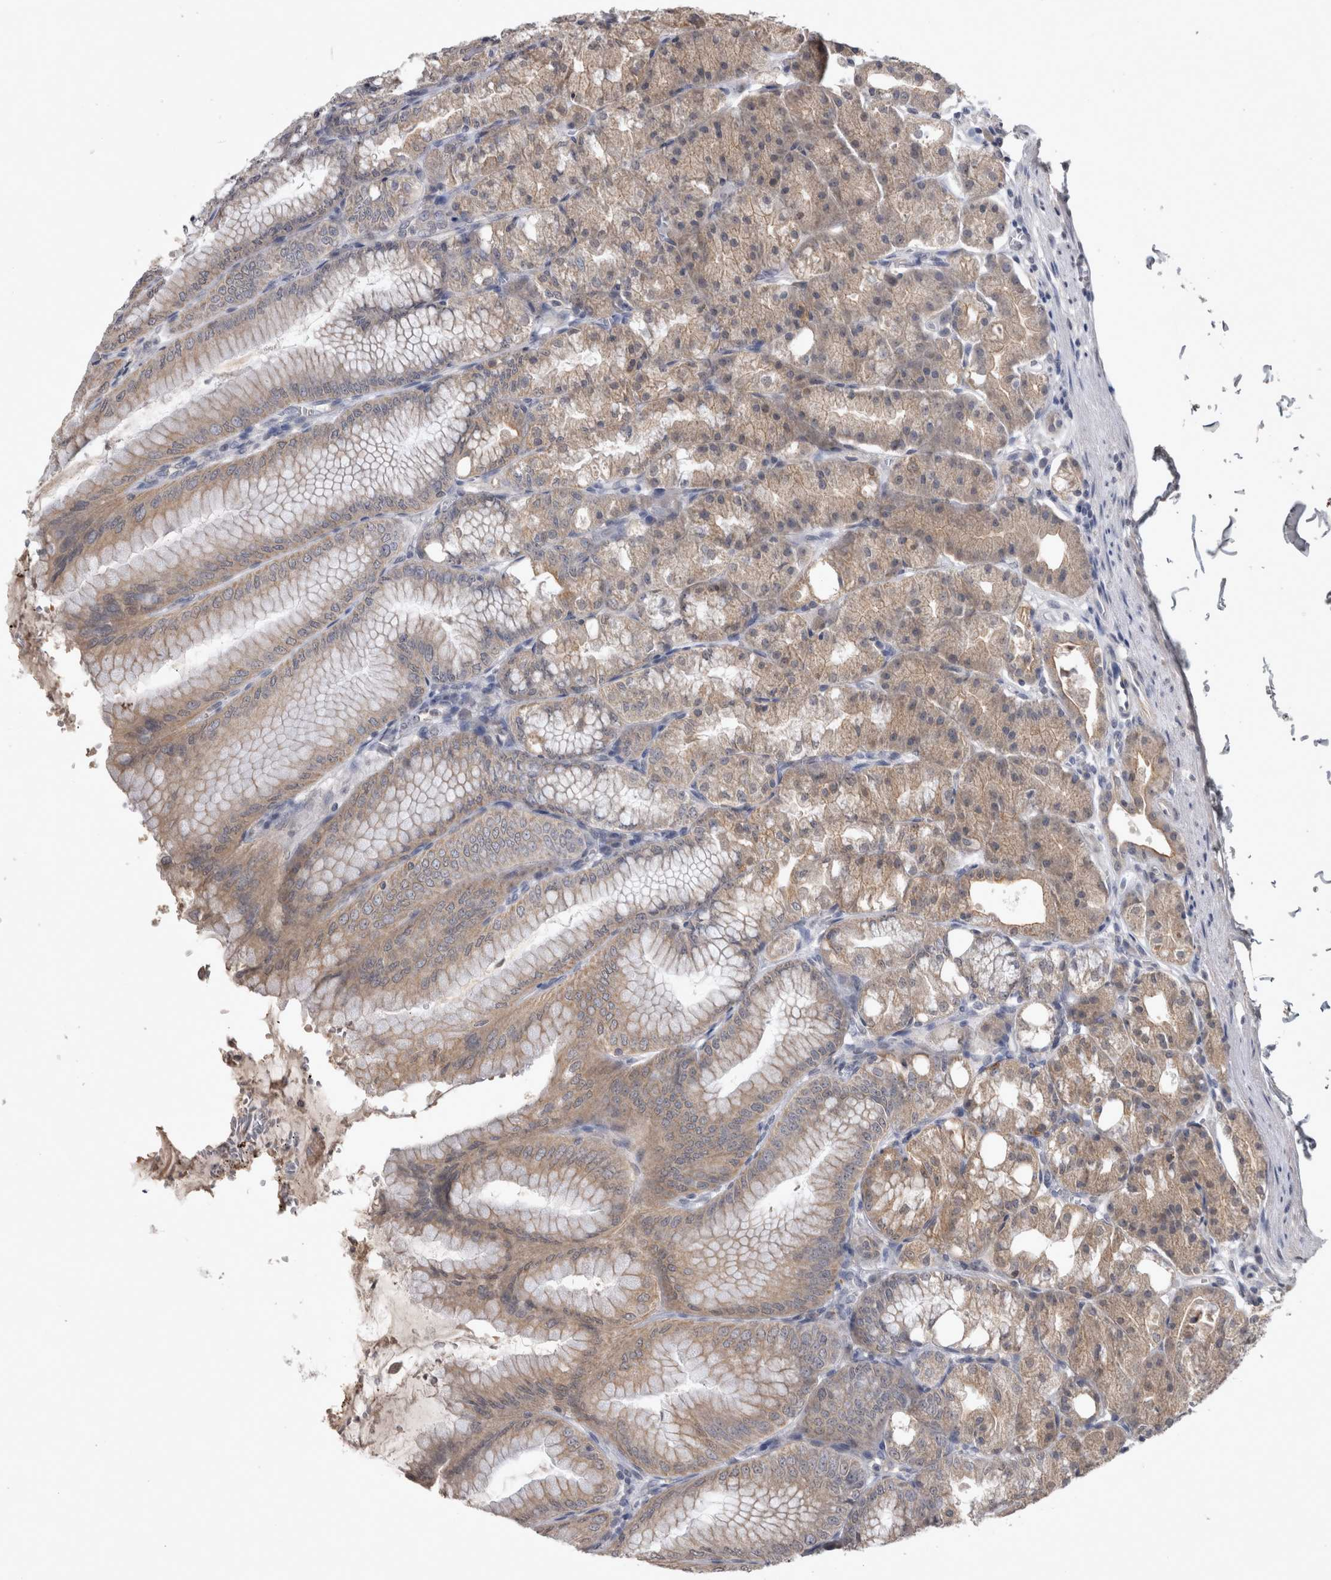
{"staining": {"intensity": "weak", "quantity": ">75%", "location": "cytoplasmic/membranous"}, "tissue": "stomach", "cell_type": "Glandular cells", "image_type": "normal", "snomed": [{"axis": "morphology", "description": "Normal tissue, NOS"}, {"axis": "topography", "description": "Stomach, lower"}], "caption": "Protein staining displays weak cytoplasmic/membranous positivity in approximately >75% of glandular cells in benign stomach. (Stains: DAB (3,3'-diaminobenzidine) in brown, nuclei in blue, Microscopy: brightfield microscopy at high magnification).", "gene": "WNT7A", "patient": {"sex": "male", "age": 71}}